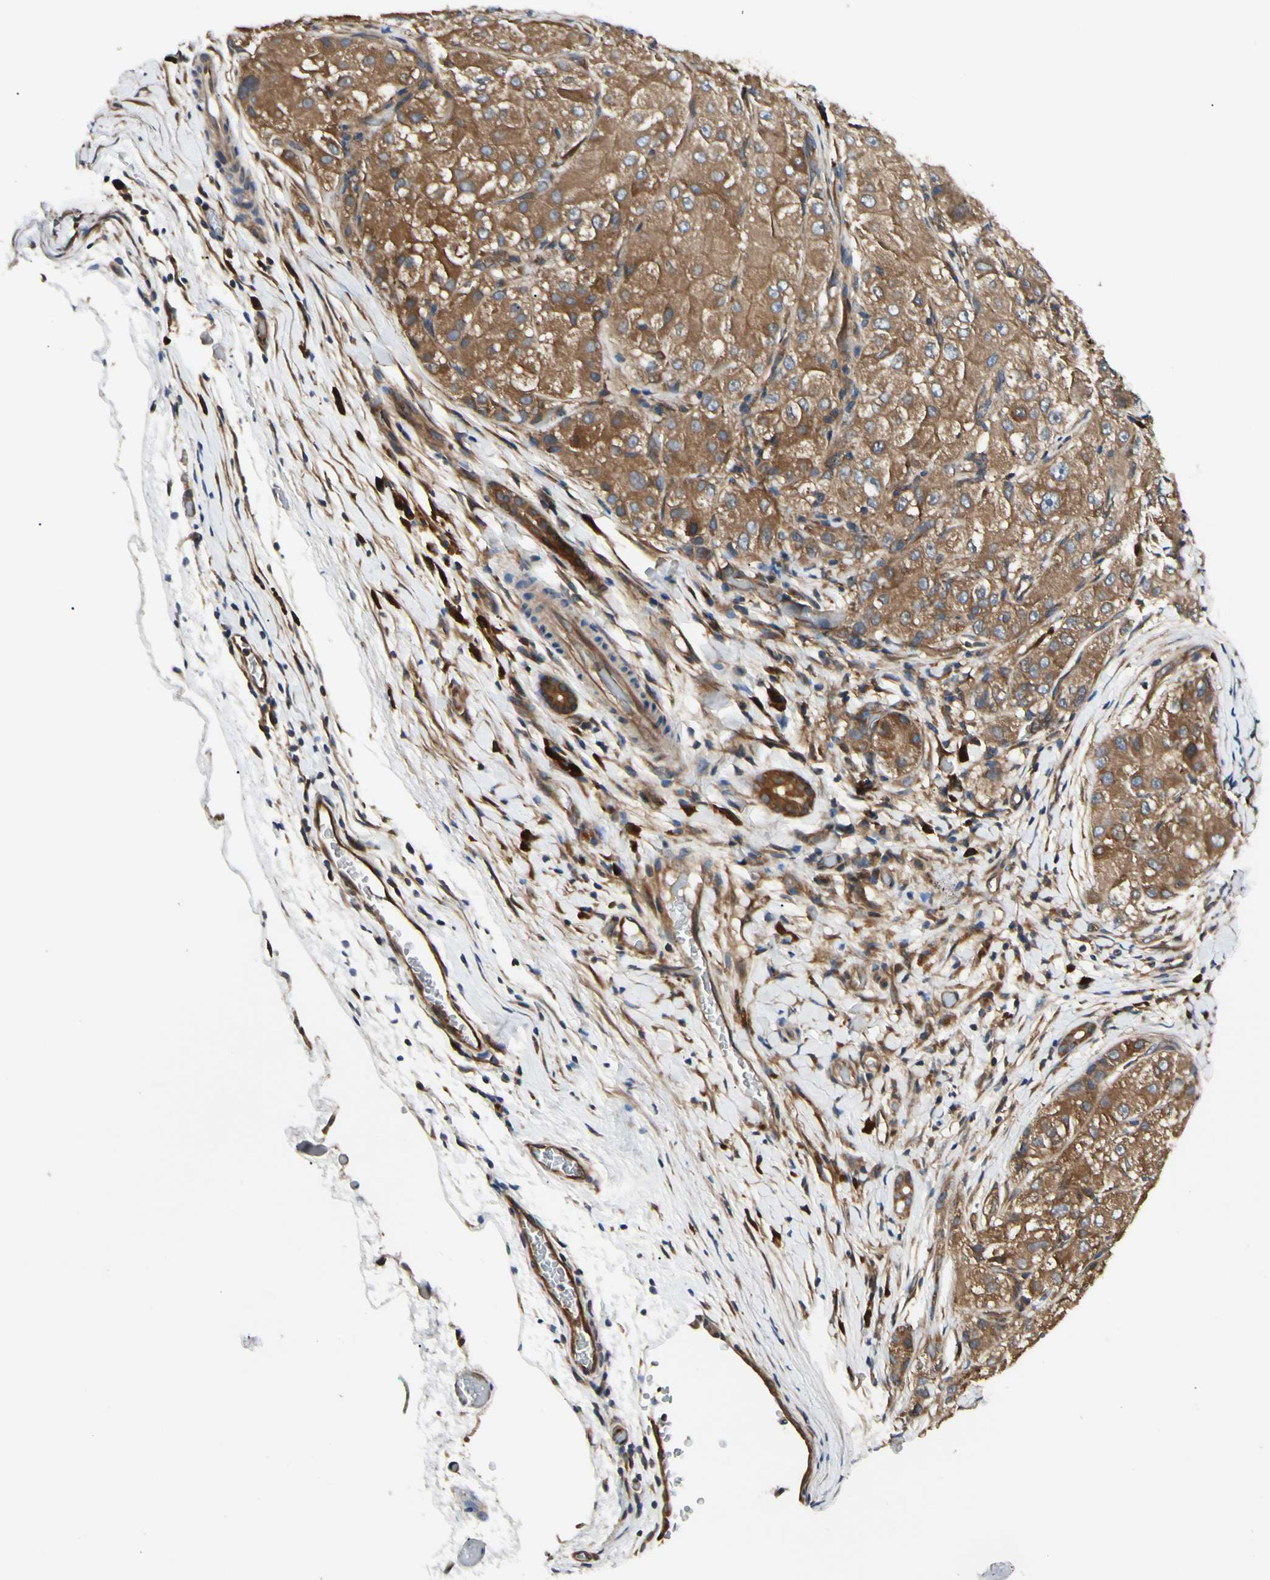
{"staining": {"intensity": "moderate", "quantity": ">75%", "location": "cytoplasmic/membranous"}, "tissue": "liver cancer", "cell_type": "Tumor cells", "image_type": "cancer", "snomed": [{"axis": "morphology", "description": "Carcinoma, Hepatocellular, NOS"}, {"axis": "topography", "description": "Liver"}], "caption": "Protein staining of liver hepatocellular carcinoma tissue shows moderate cytoplasmic/membranous expression in about >75% of tumor cells.", "gene": "NME1-NME2", "patient": {"sex": "male", "age": 80}}